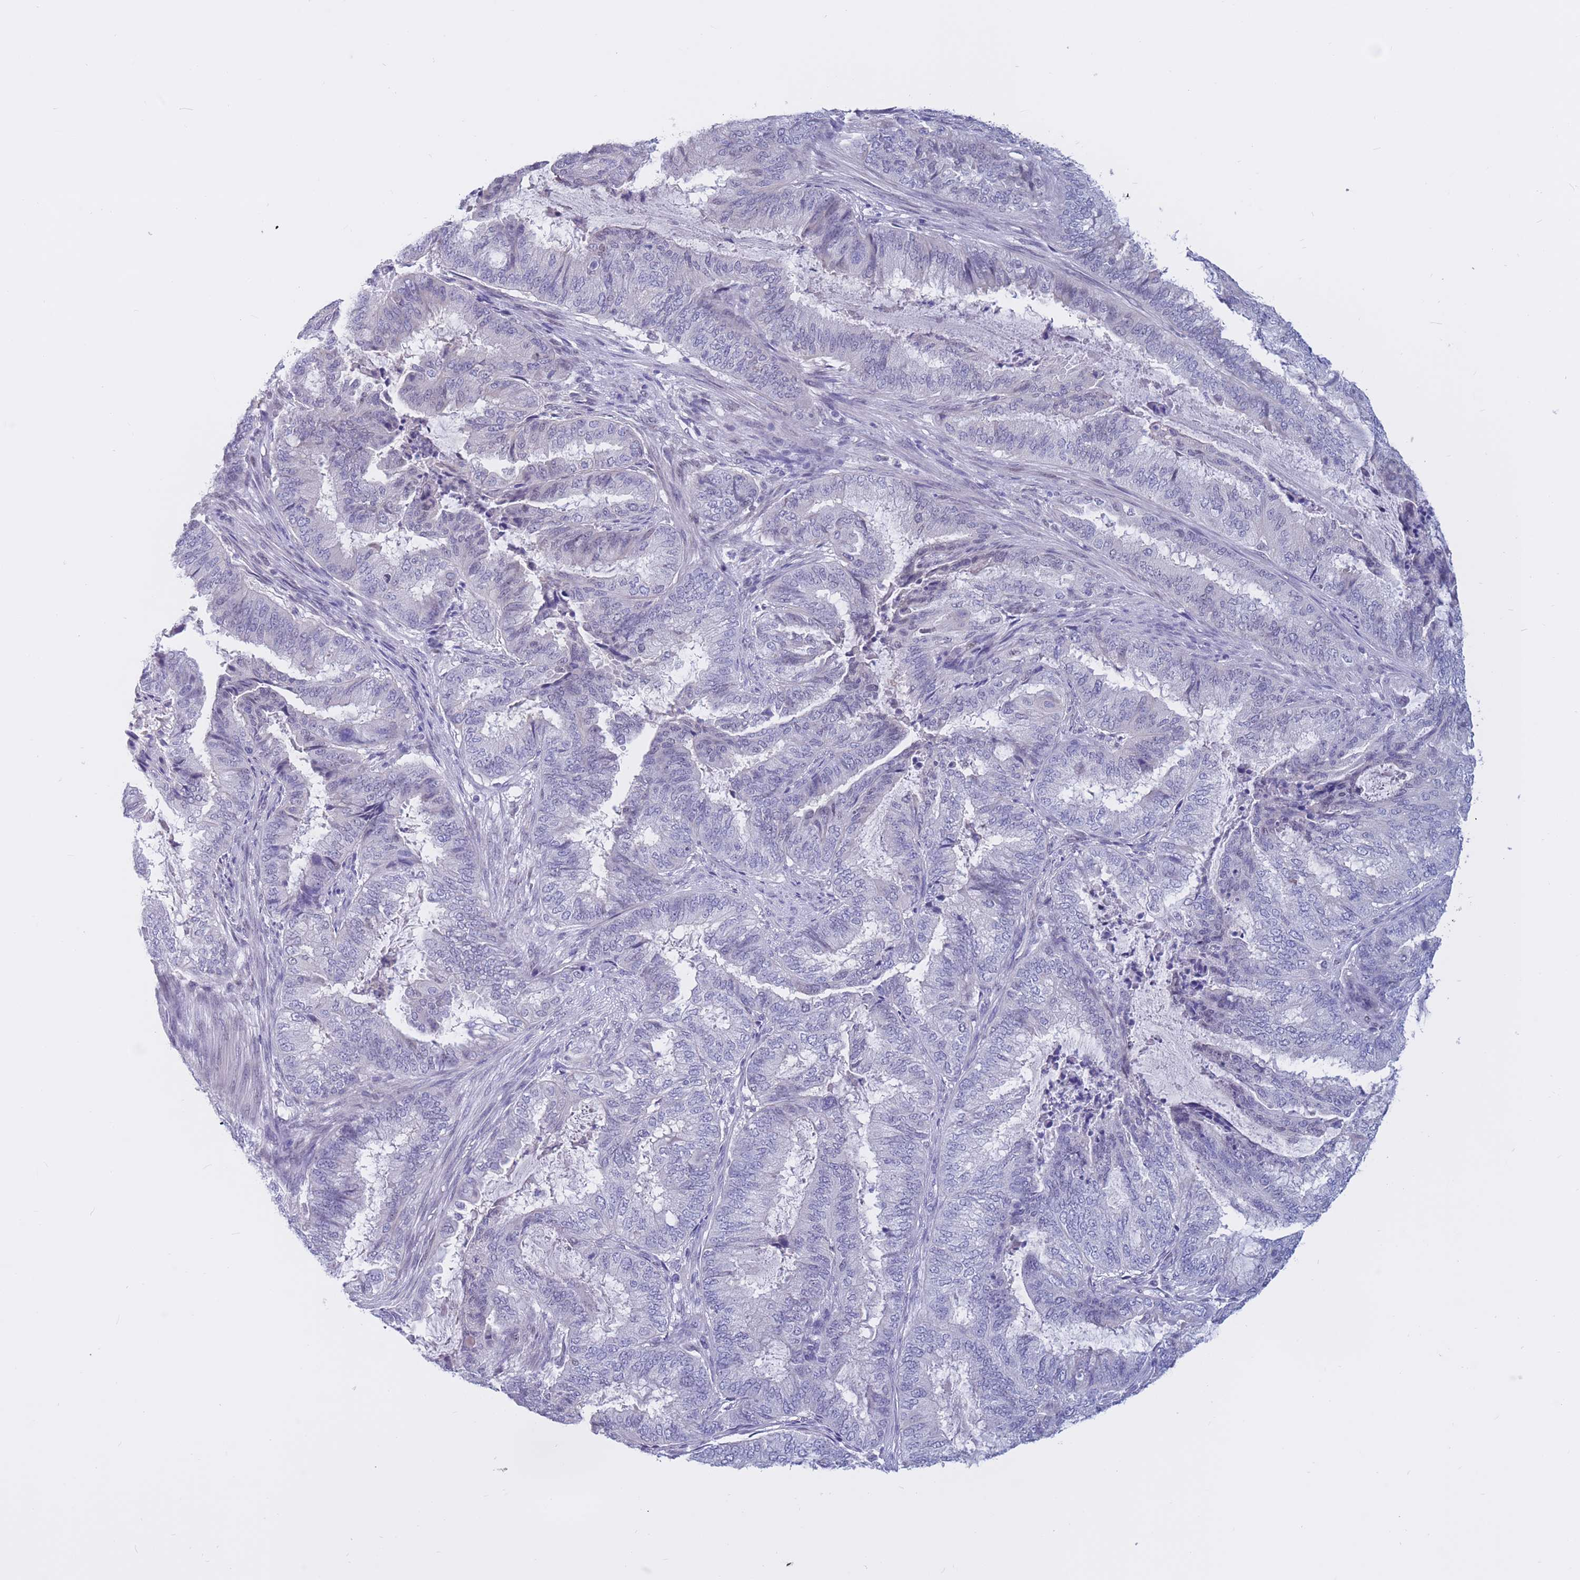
{"staining": {"intensity": "negative", "quantity": "none", "location": "none"}, "tissue": "endometrial cancer", "cell_type": "Tumor cells", "image_type": "cancer", "snomed": [{"axis": "morphology", "description": "Adenocarcinoma, NOS"}, {"axis": "topography", "description": "Endometrium"}], "caption": "DAB (3,3'-diaminobenzidine) immunohistochemical staining of human endometrial adenocarcinoma exhibits no significant positivity in tumor cells. (Stains: DAB immunohistochemistry (IHC) with hematoxylin counter stain, Microscopy: brightfield microscopy at high magnification).", "gene": "BOP1", "patient": {"sex": "female", "age": 51}}